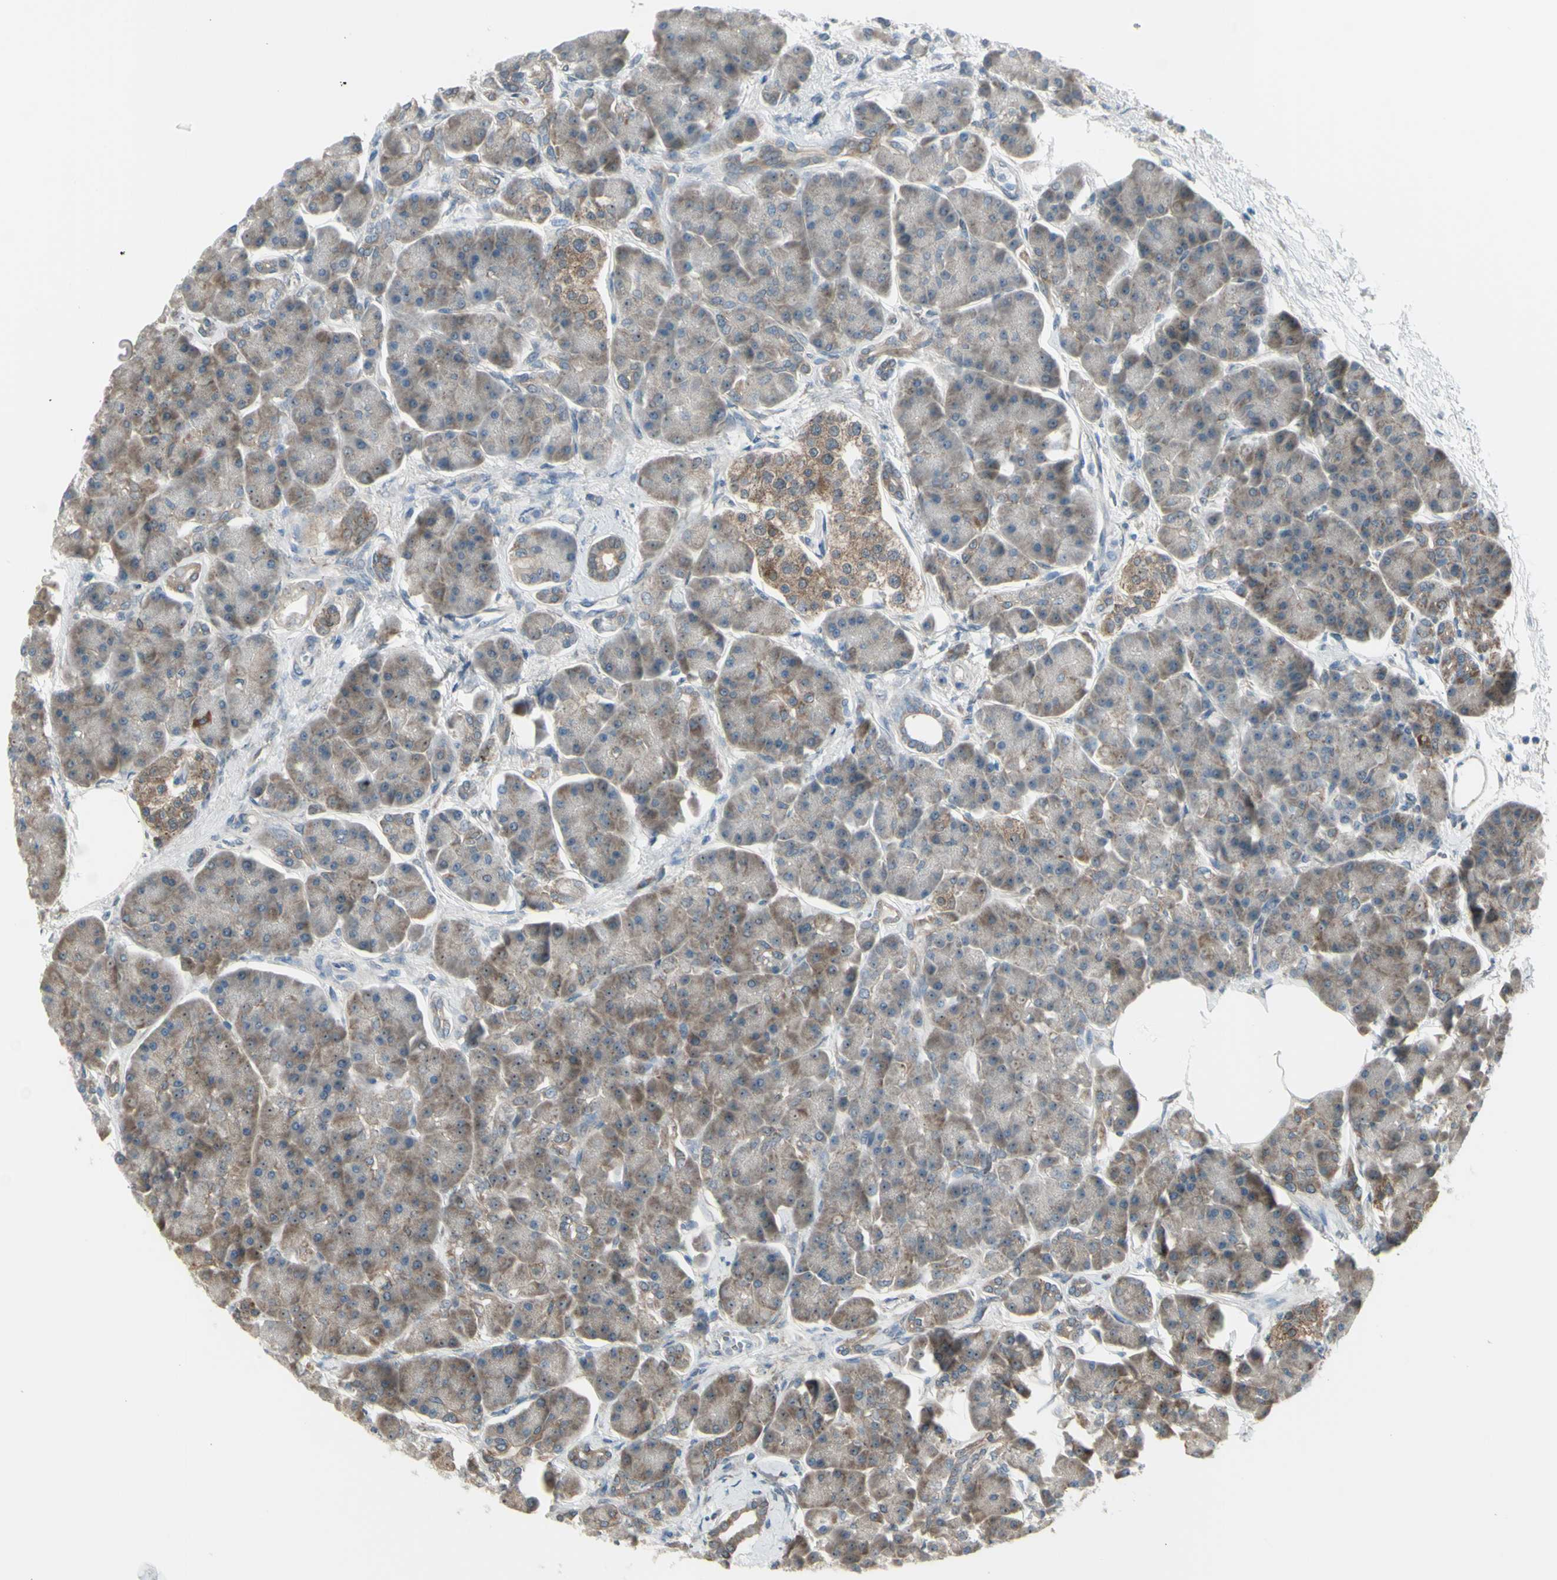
{"staining": {"intensity": "weak", "quantity": "25%-75%", "location": "cytoplasmic/membranous"}, "tissue": "pancreas", "cell_type": "Exocrine glandular cells", "image_type": "normal", "snomed": [{"axis": "morphology", "description": "Normal tissue, NOS"}, {"axis": "topography", "description": "Pancreas"}], "caption": "Immunohistochemistry histopathology image of benign pancreas stained for a protein (brown), which exhibits low levels of weak cytoplasmic/membranous expression in approximately 25%-75% of exocrine glandular cells.", "gene": "NAXD", "patient": {"sex": "female", "age": 70}}